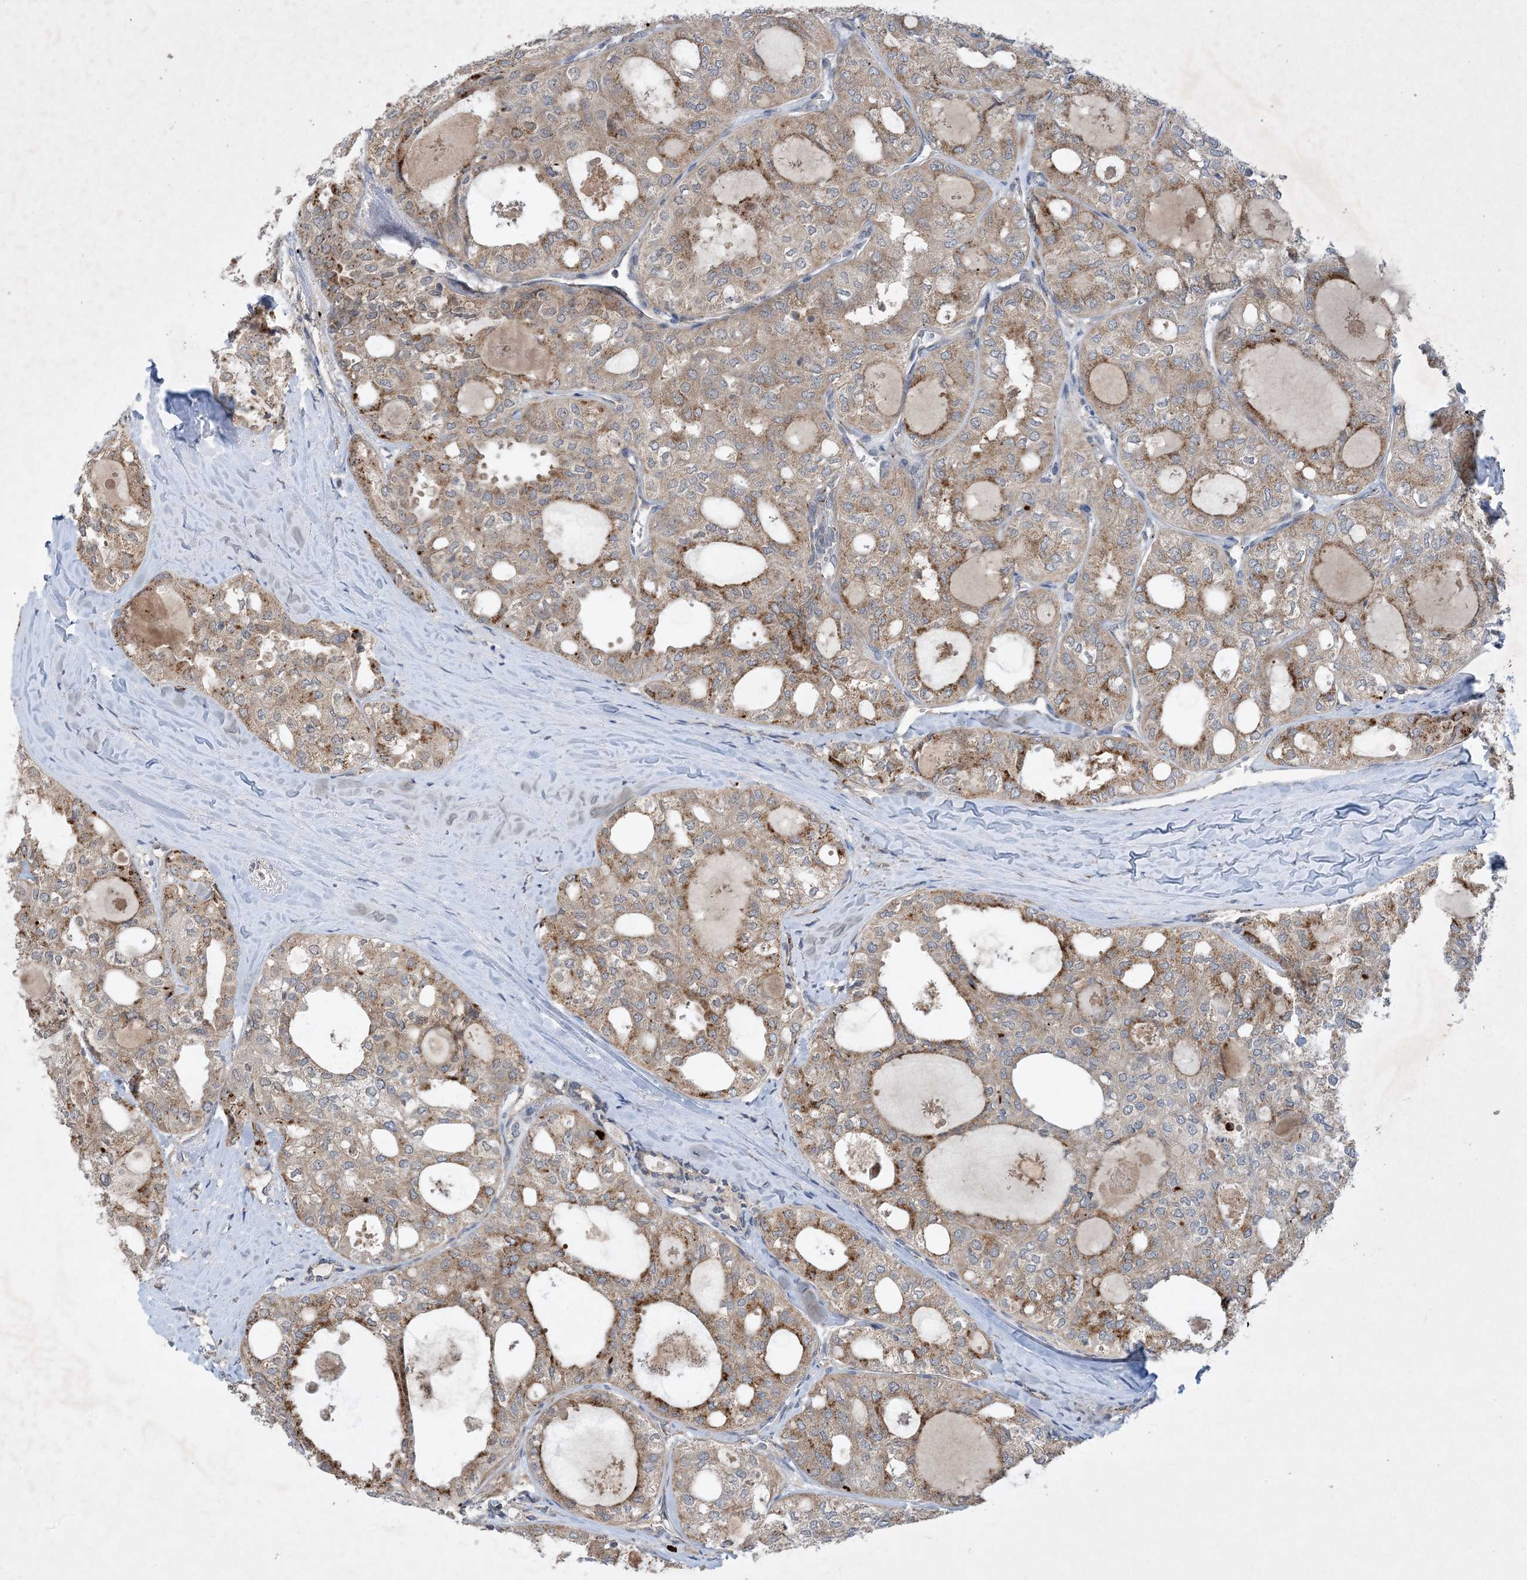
{"staining": {"intensity": "moderate", "quantity": "25%-75%", "location": "cytoplasmic/membranous"}, "tissue": "thyroid cancer", "cell_type": "Tumor cells", "image_type": "cancer", "snomed": [{"axis": "morphology", "description": "Follicular adenoma carcinoma, NOS"}, {"axis": "topography", "description": "Thyroid gland"}], "caption": "Thyroid cancer stained with a protein marker shows moderate staining in tumor cells.", "gene": "TINAG", "patient": {"sex": "male", "age": 75}}